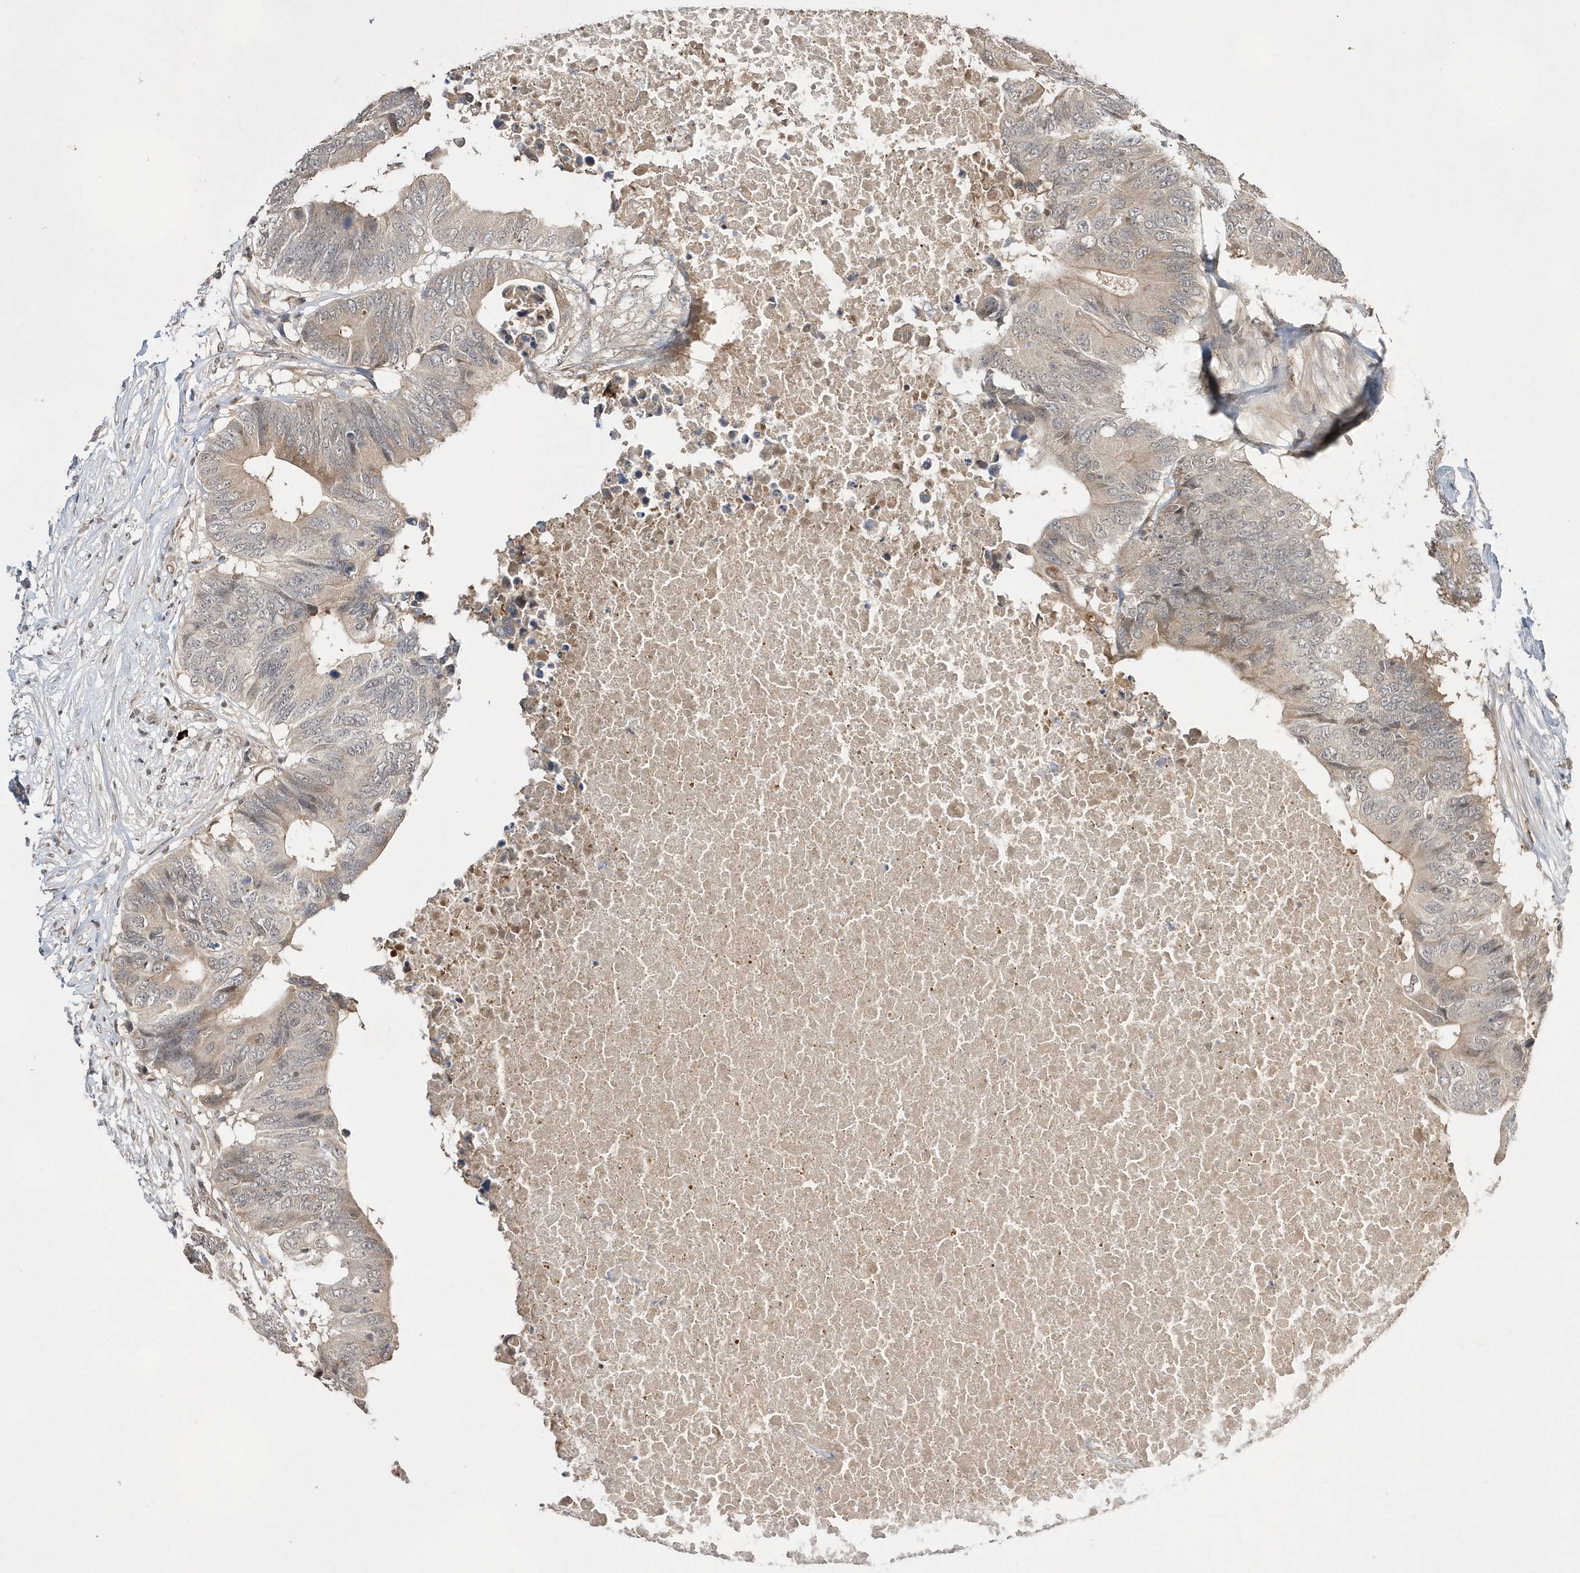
{"staining": {"intensity": "weak", "quantity": "25%-75%", "location": "cytoplasmic/membranous,nuclear"}, "tissue": "colorectal cancer", "cell_type": "Tumor cells", "image_type": "cancer", "snomed": [{"axis": "morphology", "description": "Adenocarcinoma, NOS"}, {"axis": "topography", "description": "Colon"}], "caption": "Colorectal adenocarcinoma tissue demonstrates weak cytoplasmic/membranous and nuclear expression in about 25%-75% of tumor cells", "gene": "TMEM132B", "patient": {"sex": "male", "age": 71}}